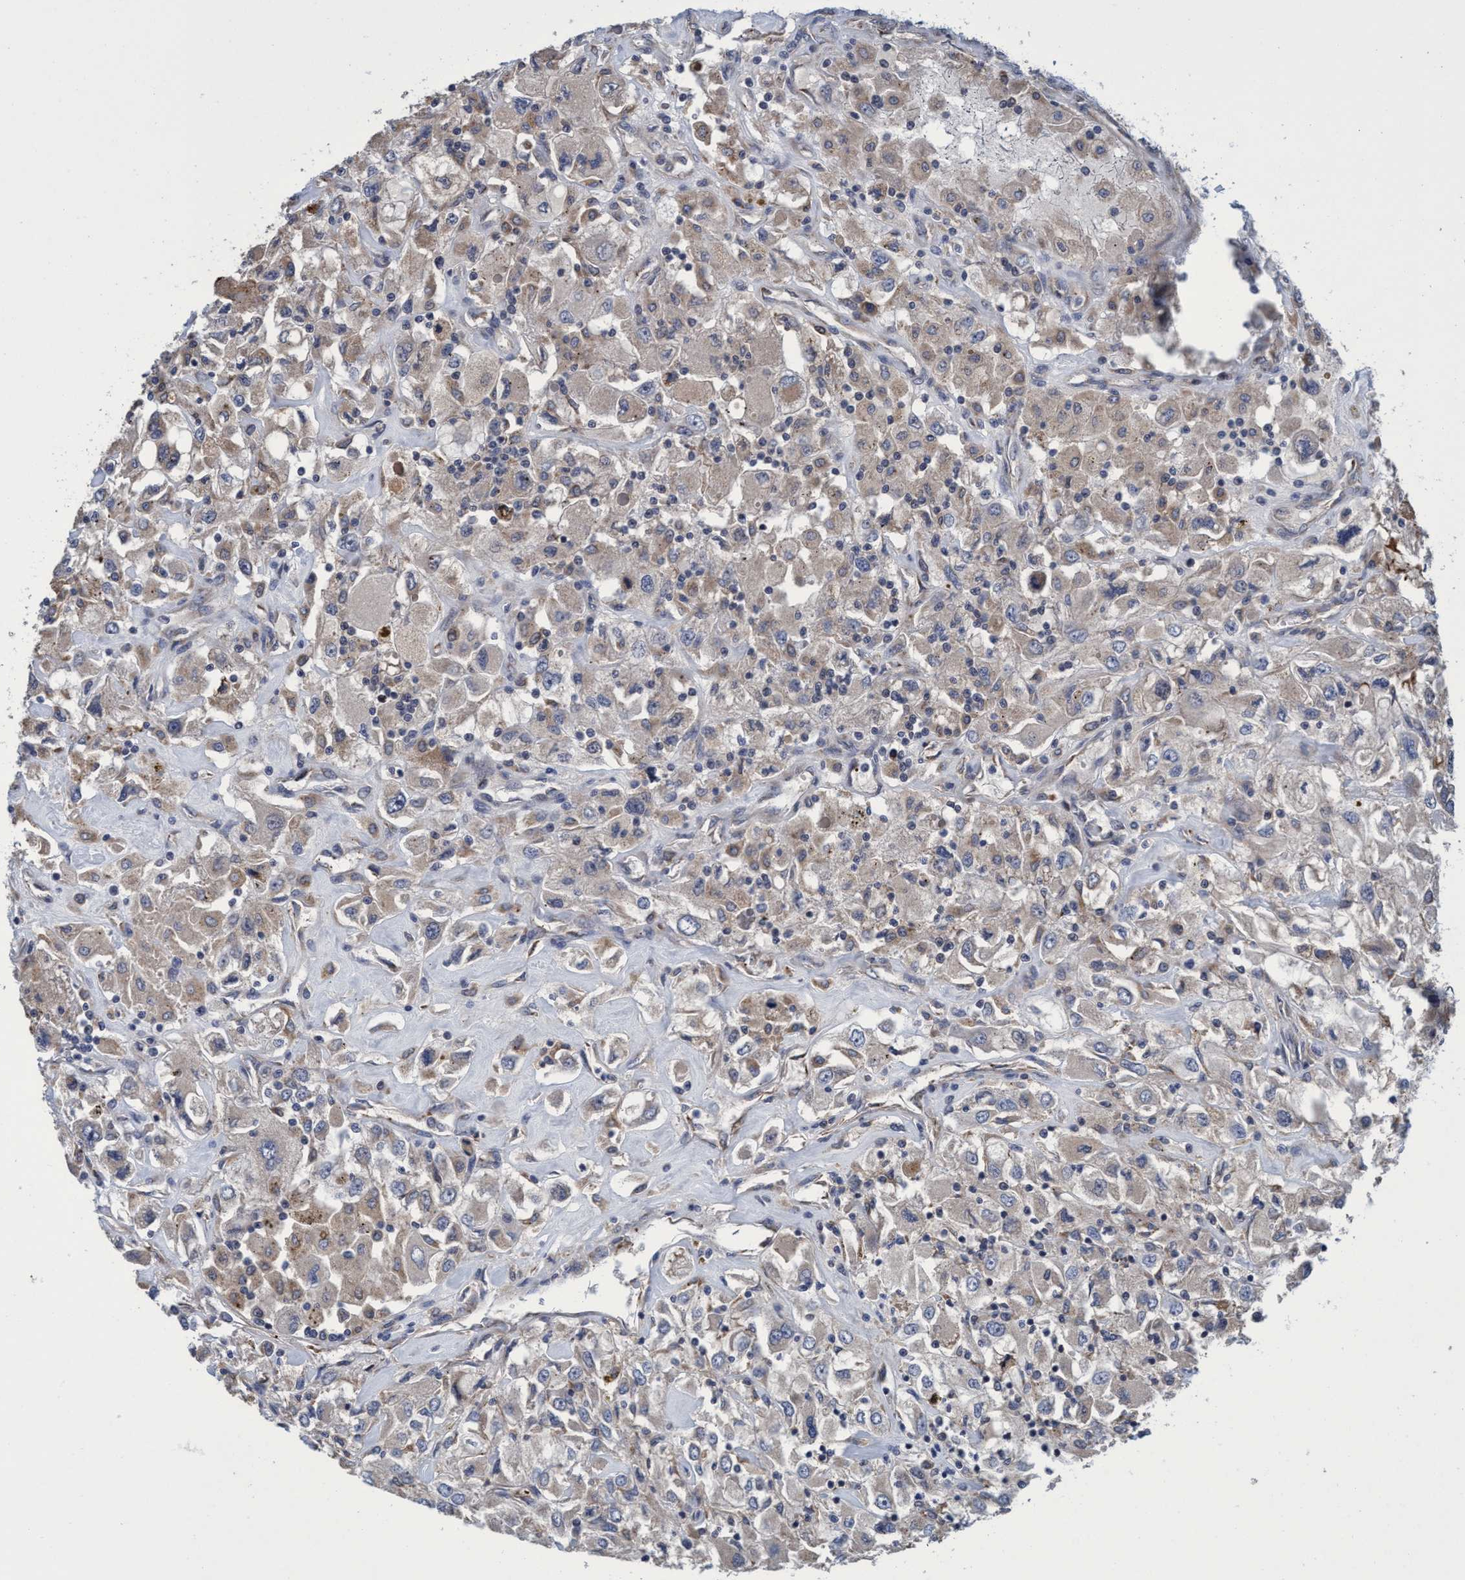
{"staining": {"intensity": "weak", "quantity": "<25%", "location": "cytoplasmic/membranous"}, "tissue": "renal cancer", "cell_type": "Tumor cells", "image_type": "cancer", "snomed": [{"axis": "morphology", "description": "Adenocarcinoma, NOS"}, {"axis": "topography", "description": "Kidney"}], "caption": "Micrograph shows no protein positivity in tumor cells of renal cancer (adenocarcinoma) tissue.", "gene": "CALCOCO2", "patient": {"sex": "female", "age": 52}}